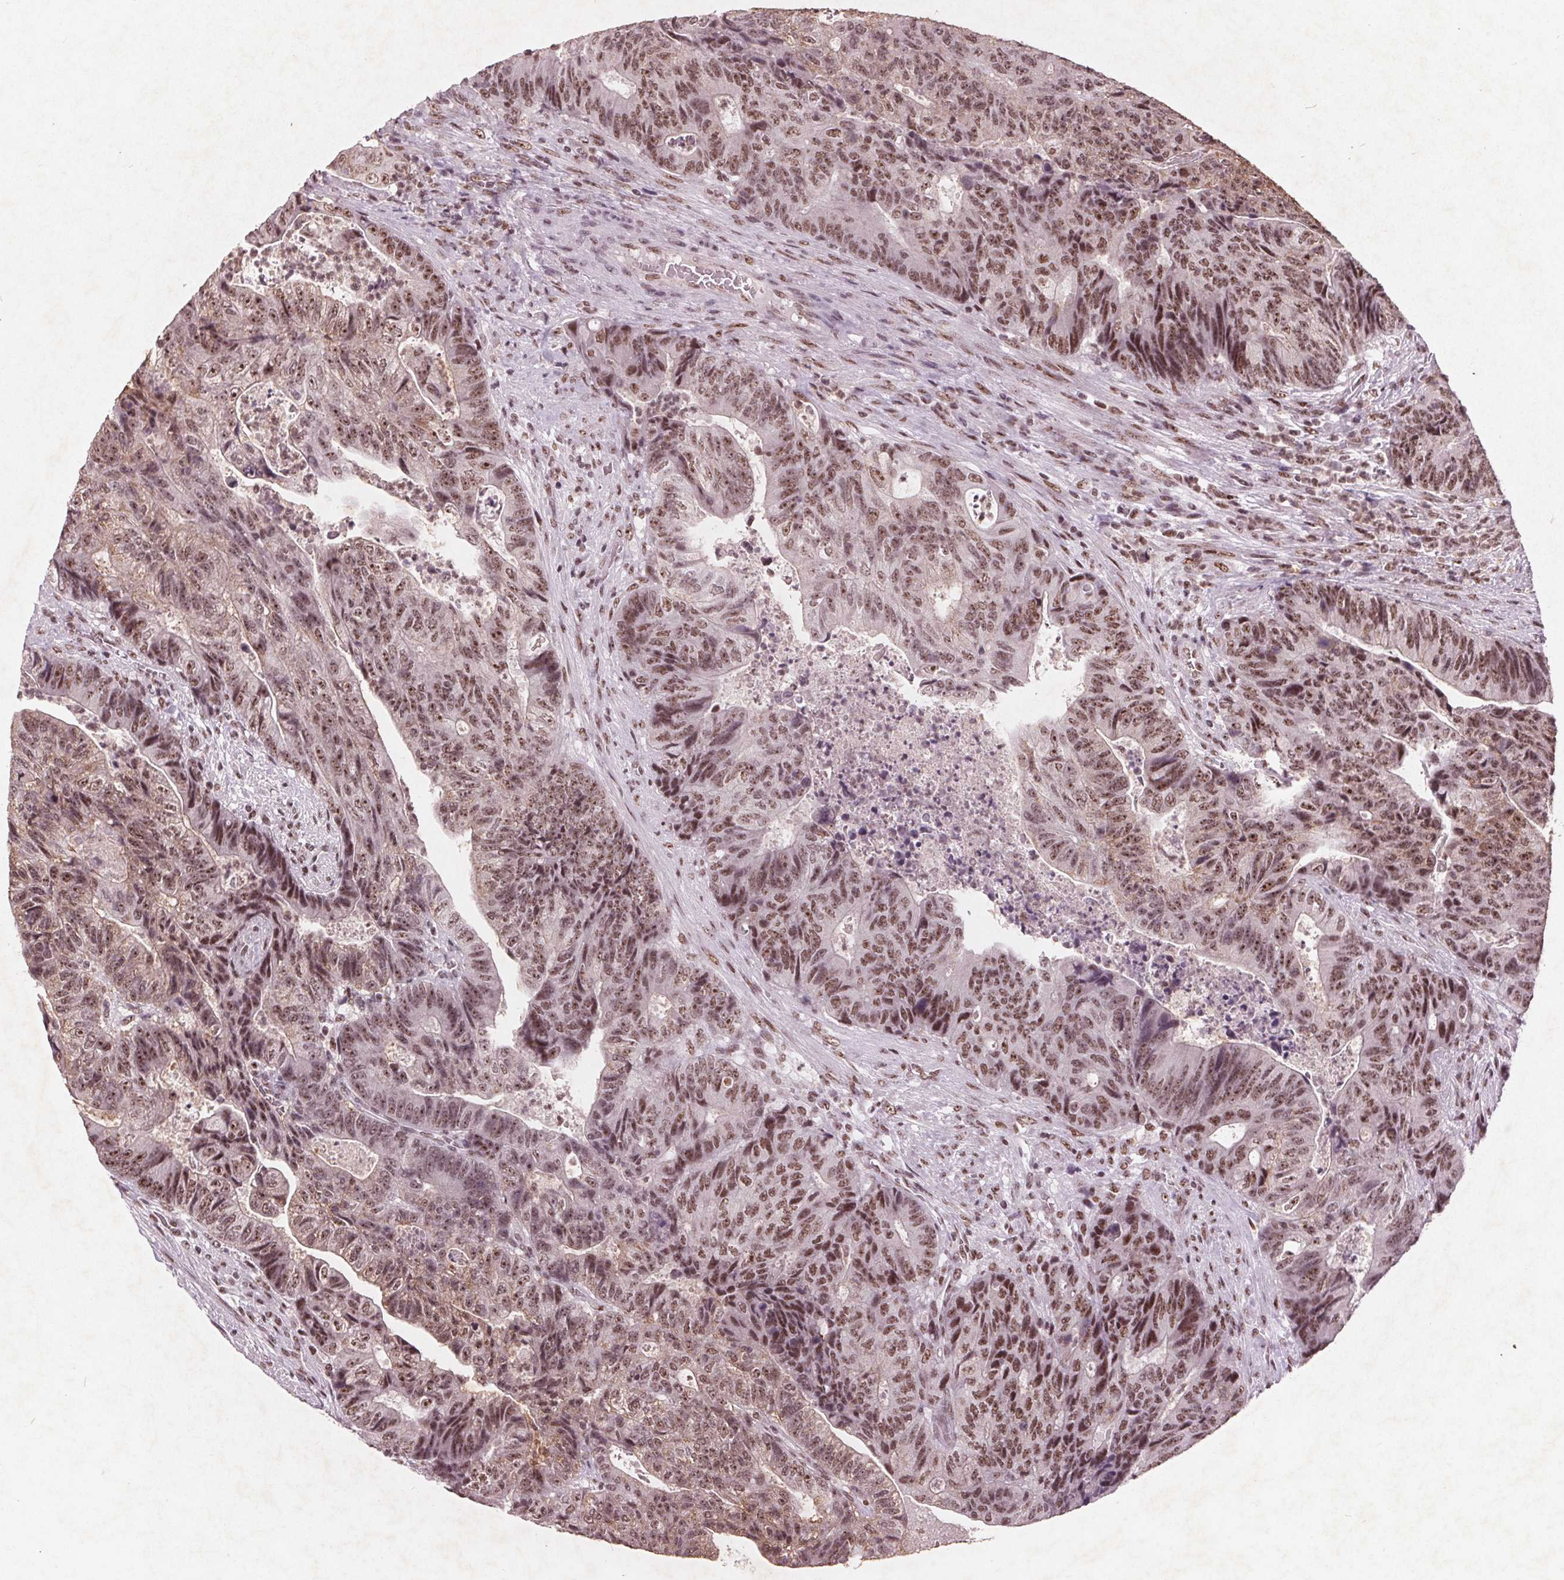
{"staining": {"intensity": "moderate", "quantity": ">75%", "location": "nuclear"}, "tissue": "colorectal cancer", "cell_type": "Tumor cells", "image_type": "cancer", "snomed": [{"axis": "morphology", "description": "Normal tissue, NOS"}, {"axis": "morphology", "description": "Adenocarcinoma, NOS"}, {"axis": "topography", "description": "Colon"}], "caption": "DAB immunohistochemical staining of colorectal cancer displays moderate nuclear protein staining in approximately >75% of tumor cells.", "gene": "RPS6KA2", "patient": {"sex": "female", "age": 48}}